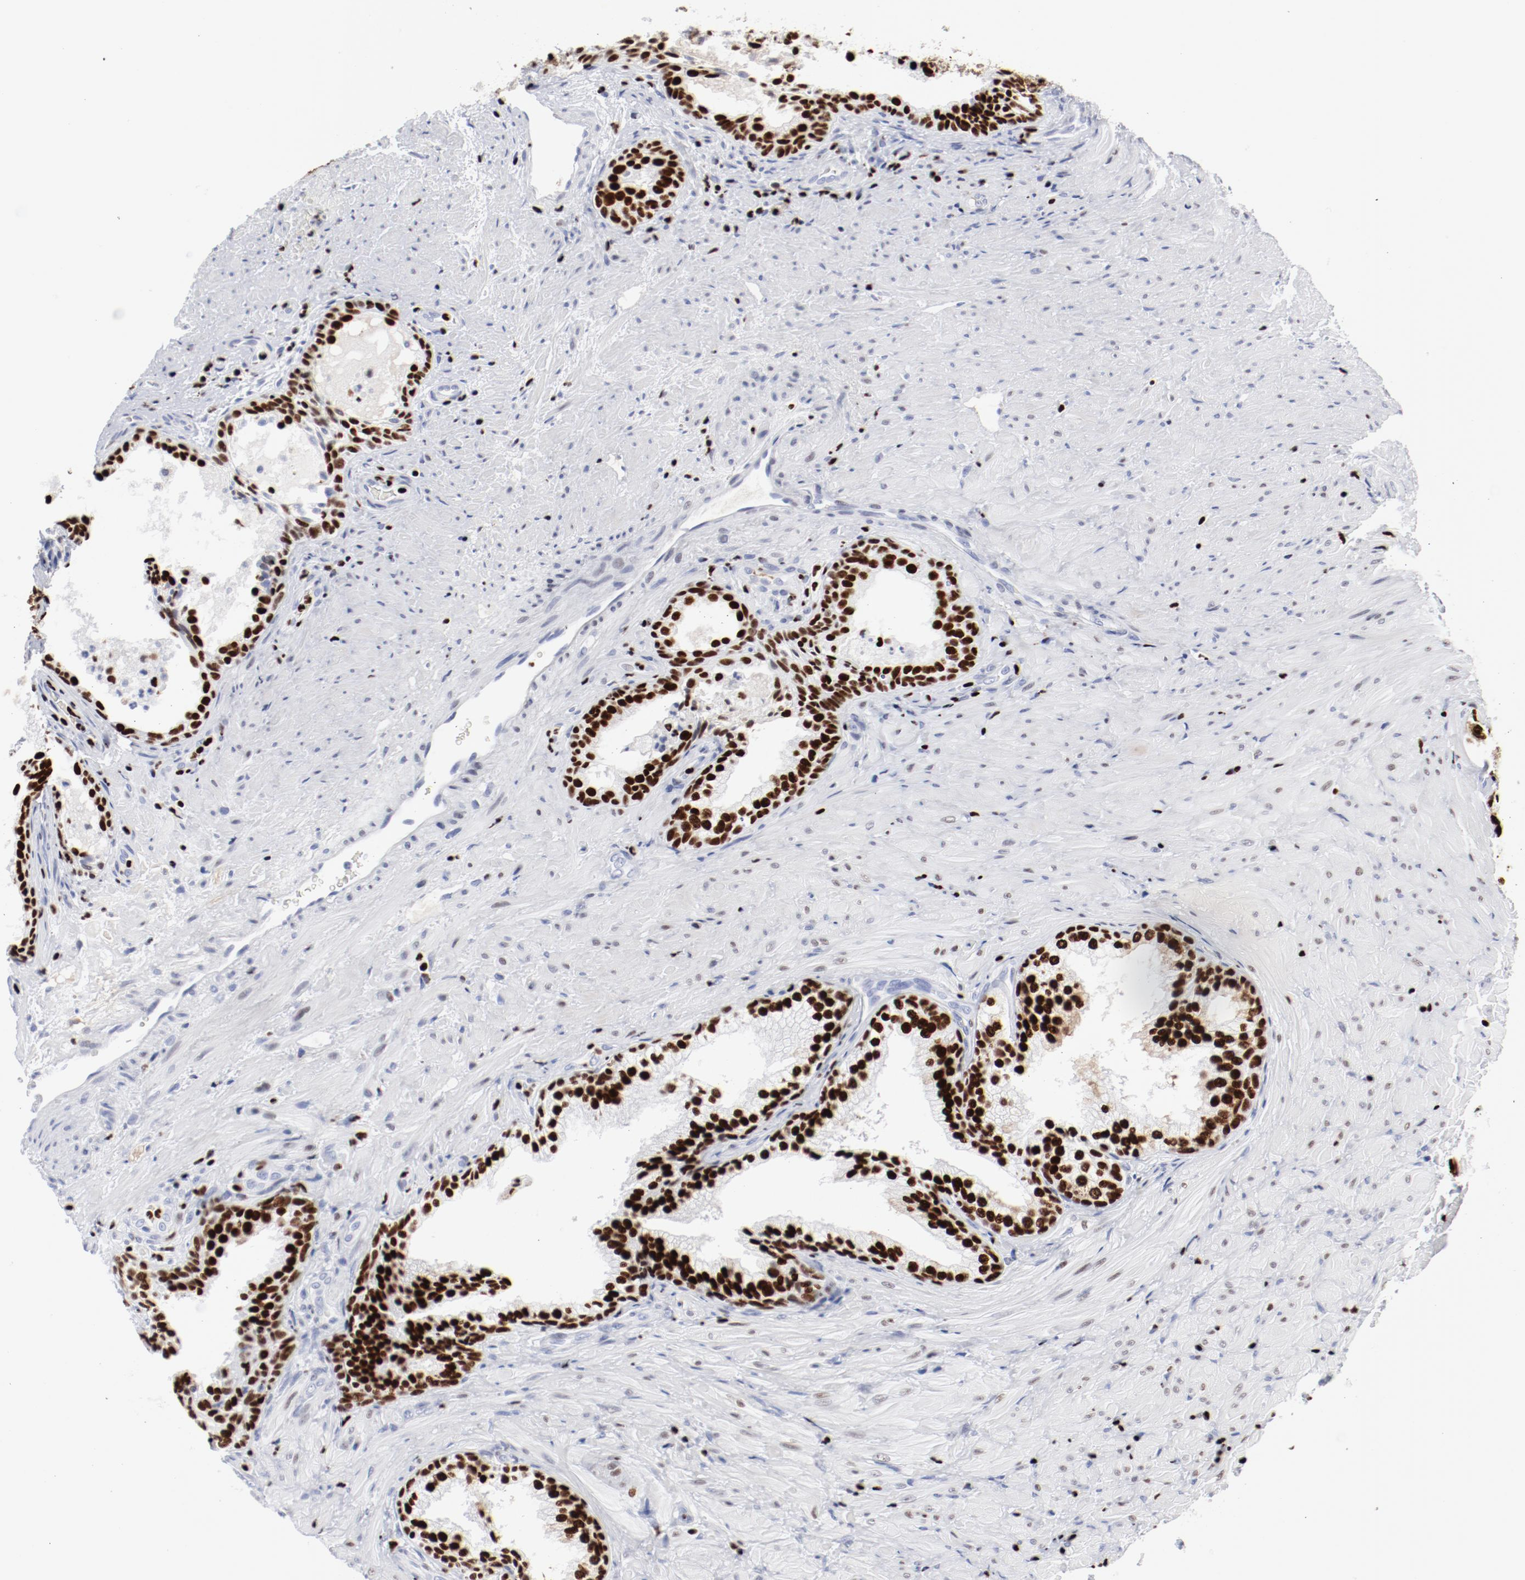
{"staining": {"intensity": "strong", "quantity": ">75%", "location": "nuclear"}, "tissue": "prostate", "cell_type": "Glandular cells", "image_type": "normal", "snomed": [{"axis": "morphology", "description": "Normal tissue, NOS"}, {"axis": "topography", "description": "Prostate"}], "caption": "Glandular cells show high levels of strong nuclear positivity in about >75% of cells in normal prostate. (DAB (3,3'-diaminobenzidine) IHC with brightfield microscopy, high magnification).", "gene": "SMARCC2", "patient": {"sex": "male", "age": 76}}